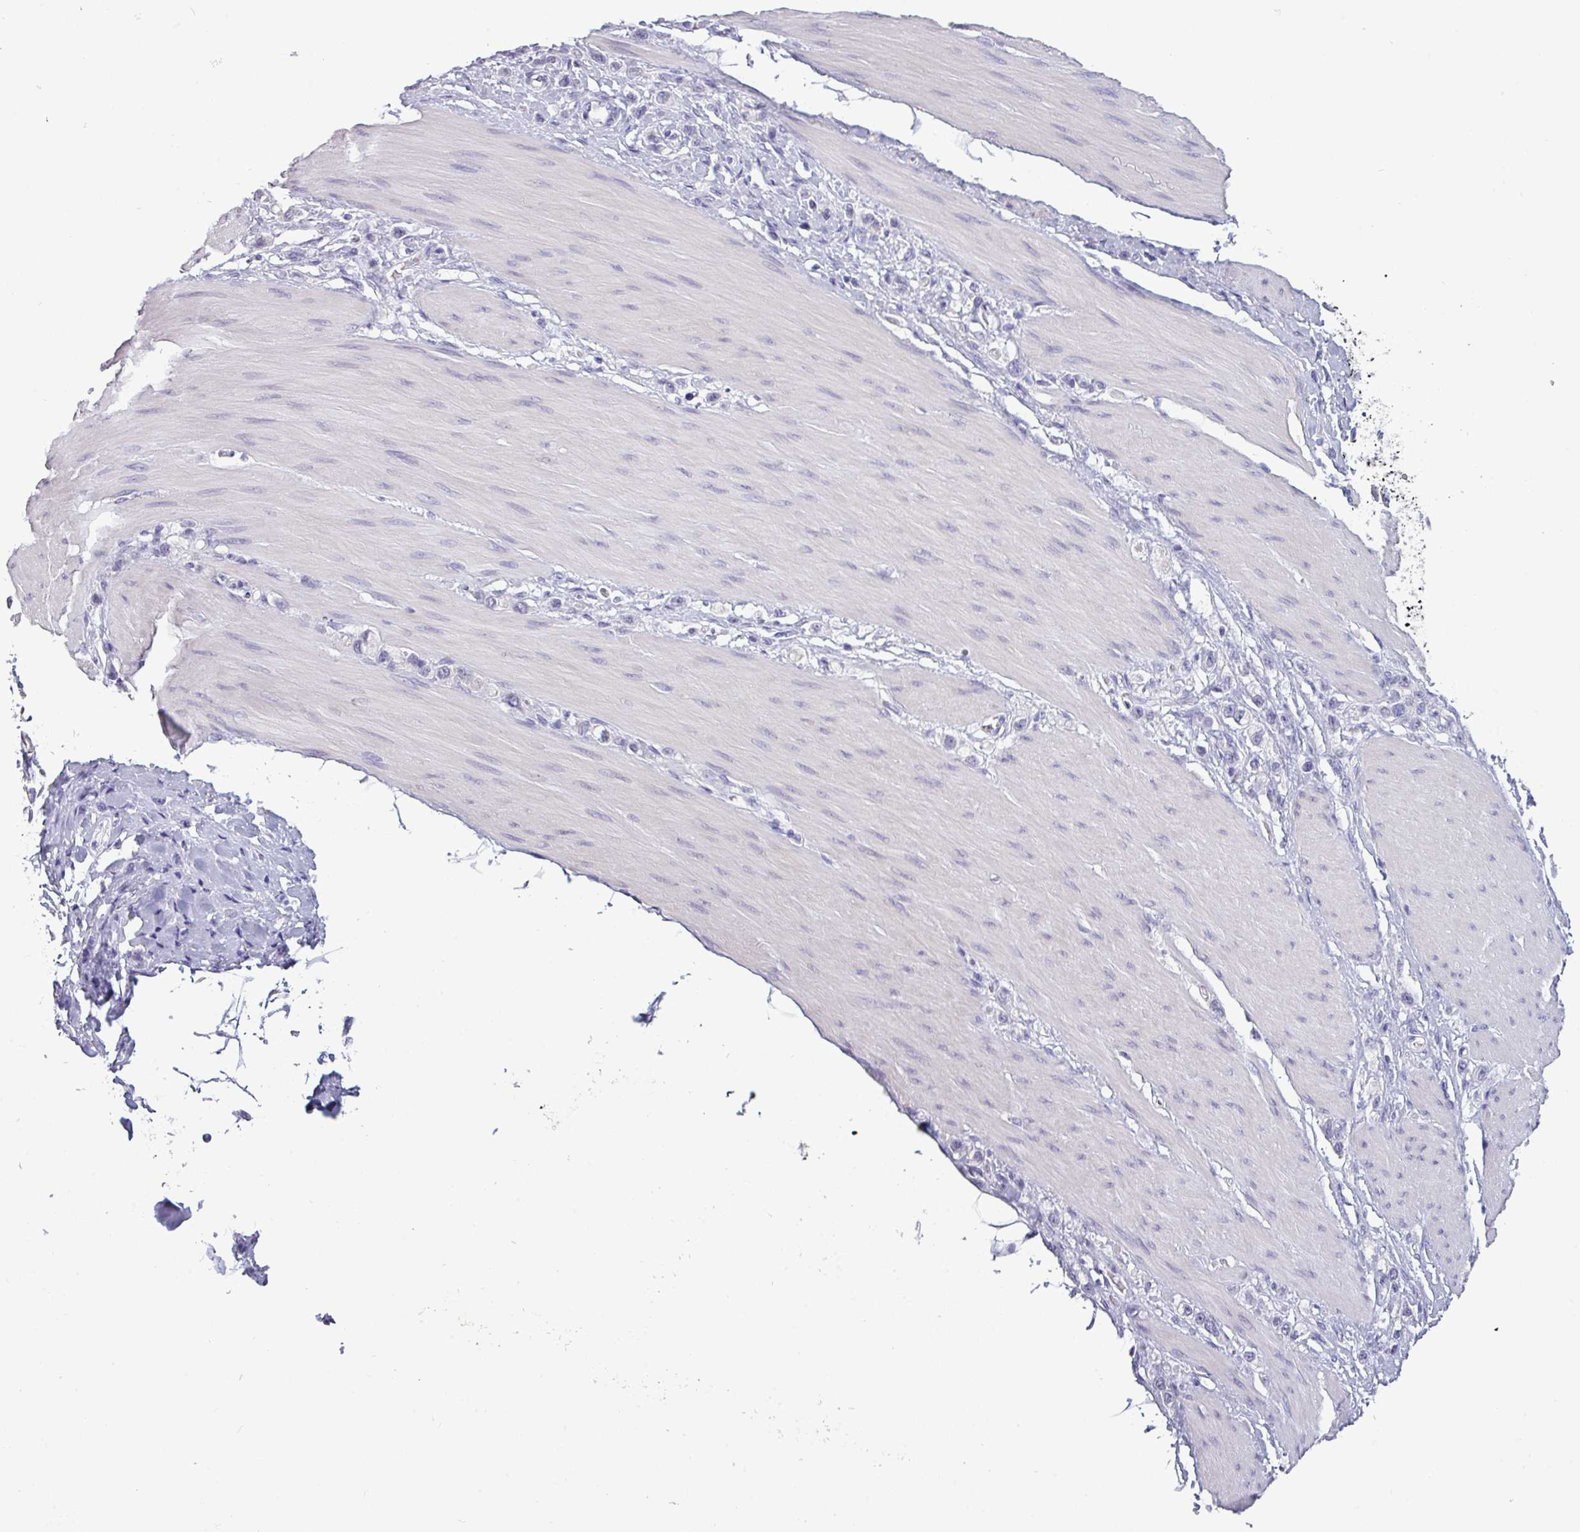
{"staining": {"intensity": "negative", "quantity": "none", "location": "none"}, "tissue": "stomach cancer", "cell_type": "Tumor cells", "image_type": "cancer", "snomed": [{"axis": "morphology", "description": "Adenocarcinoma, NOS"}, {"axis": "topography", "description": "Stomach"}], "caption": "Immunohistochemistry of human adenocarcinoma (stomach) exhibits no staining in tumor cells.", "gene": "SLC26A9", "patient": {"sex": "female", "age": 65}}